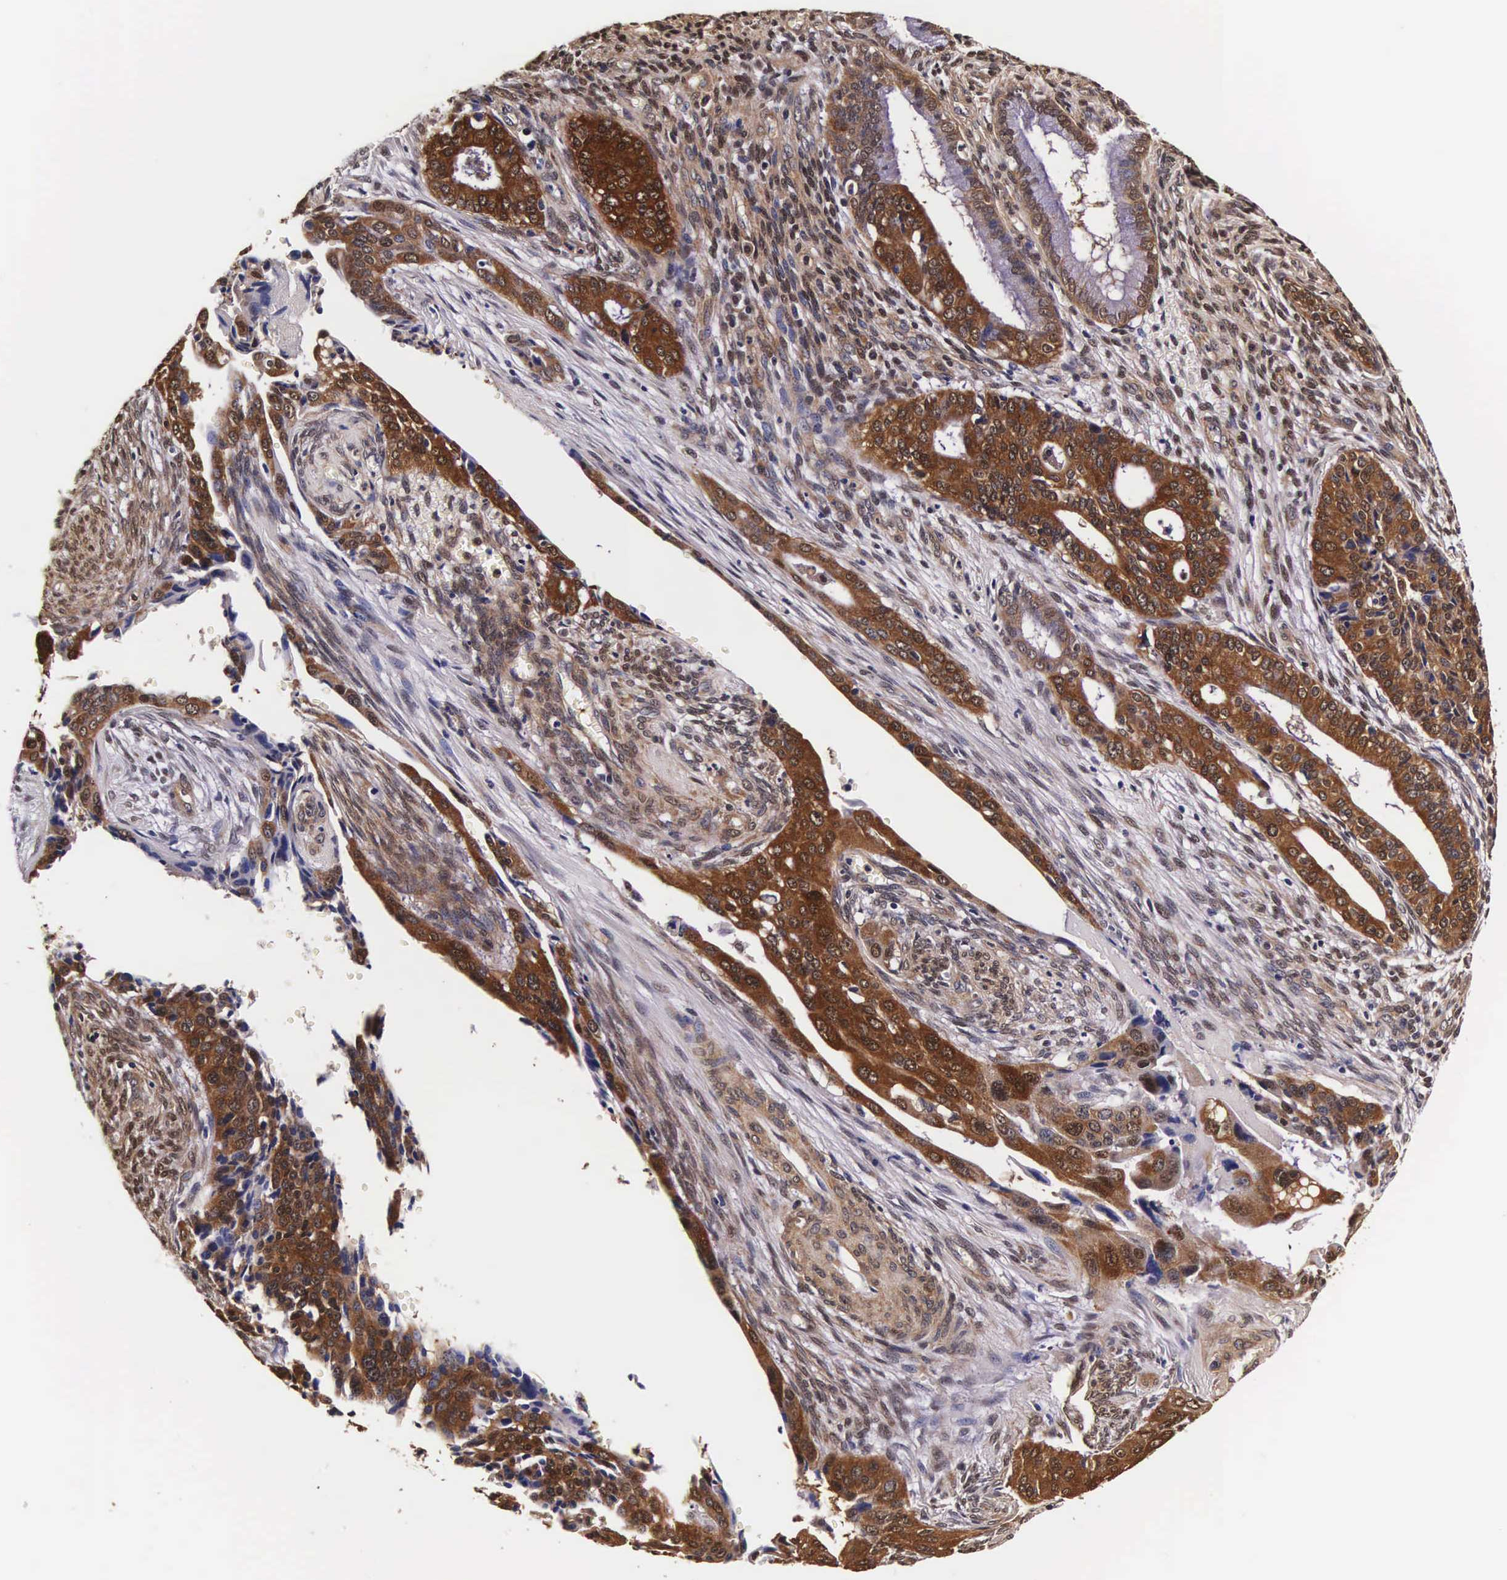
{"staining": {"intensity": "strong", "quantity": ">75%", "location": "cytoplasmic/membranous,nuclear"}, "tissue": "cervical cancer", "cell_type": "Tumor cells", "image_type": "cancer", "snomed": [{"axis": "morphology", "description": "Squamous cell carcinoma, NOS"}, {"axis": "topography", "description": "Cervix"}], "caption": "This is a micrograph of IHC staining of squamous cell carcinoma (cervical), which shows strong expression in the cytoplasmic/membranous and nuclear of tumor cells.", "gene": "TECPR2", "patient": {"sex": "female", "age": 34}}